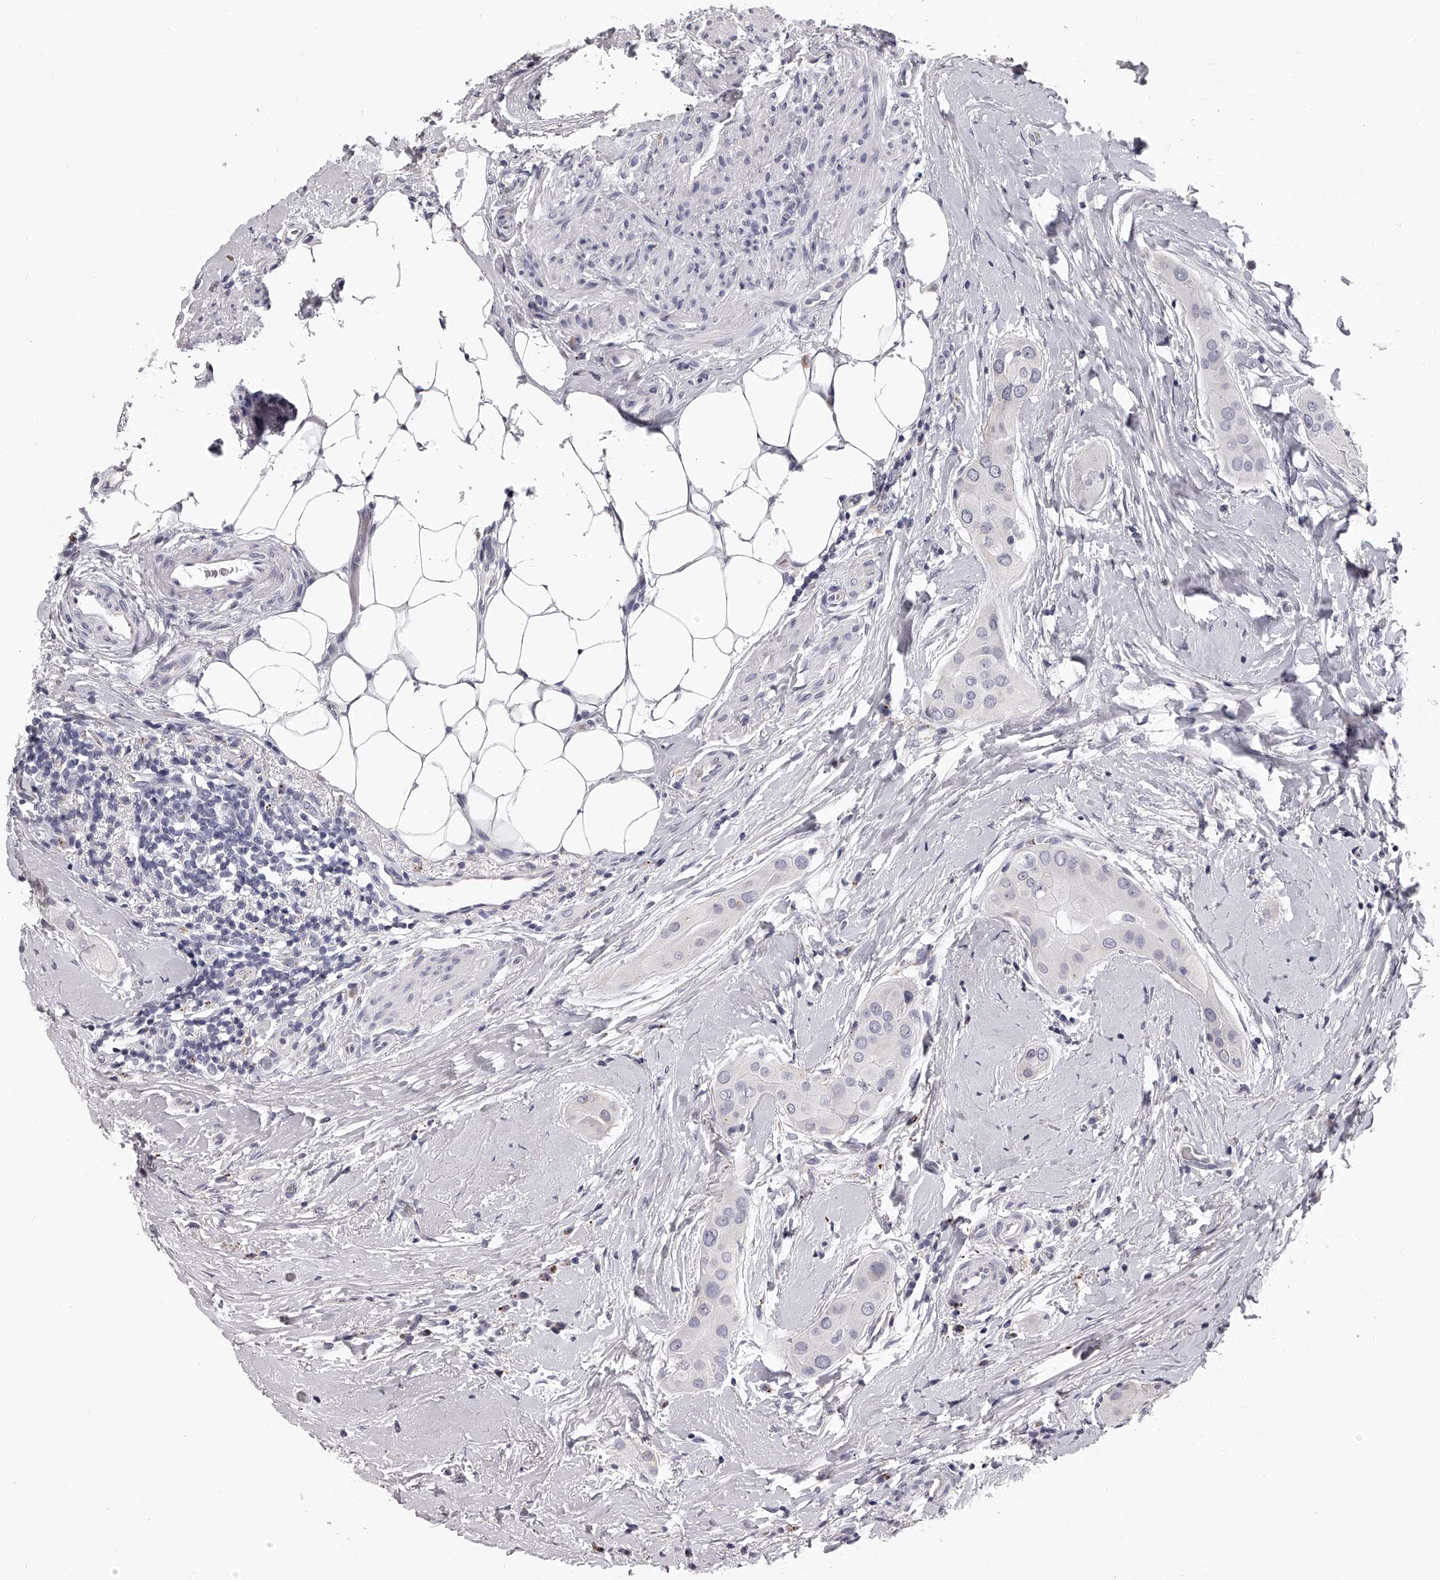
{"staining": {"intensity": "negative", "quantity": "none", "location": "none"}, "tissue": "thyroid cancer", "cell_type": "Tumor cells", "image_type": "cancer", "snomed": [{"axis": "morphology", "description": "Papillary adenocarcinoma, NOS"}, {"axis": "topography", "description": "Thyroid gland"}], "caption": "IHC histopathology image of neoplastic tissue: thyroid papillary adenocarcinoma stained with DAB (3,3'-diaminobenzidine) demonstrates no significant protein expression in tumor cells.", "gene": "DMRT1", "patient": {"sex": "male", "age": 33}}